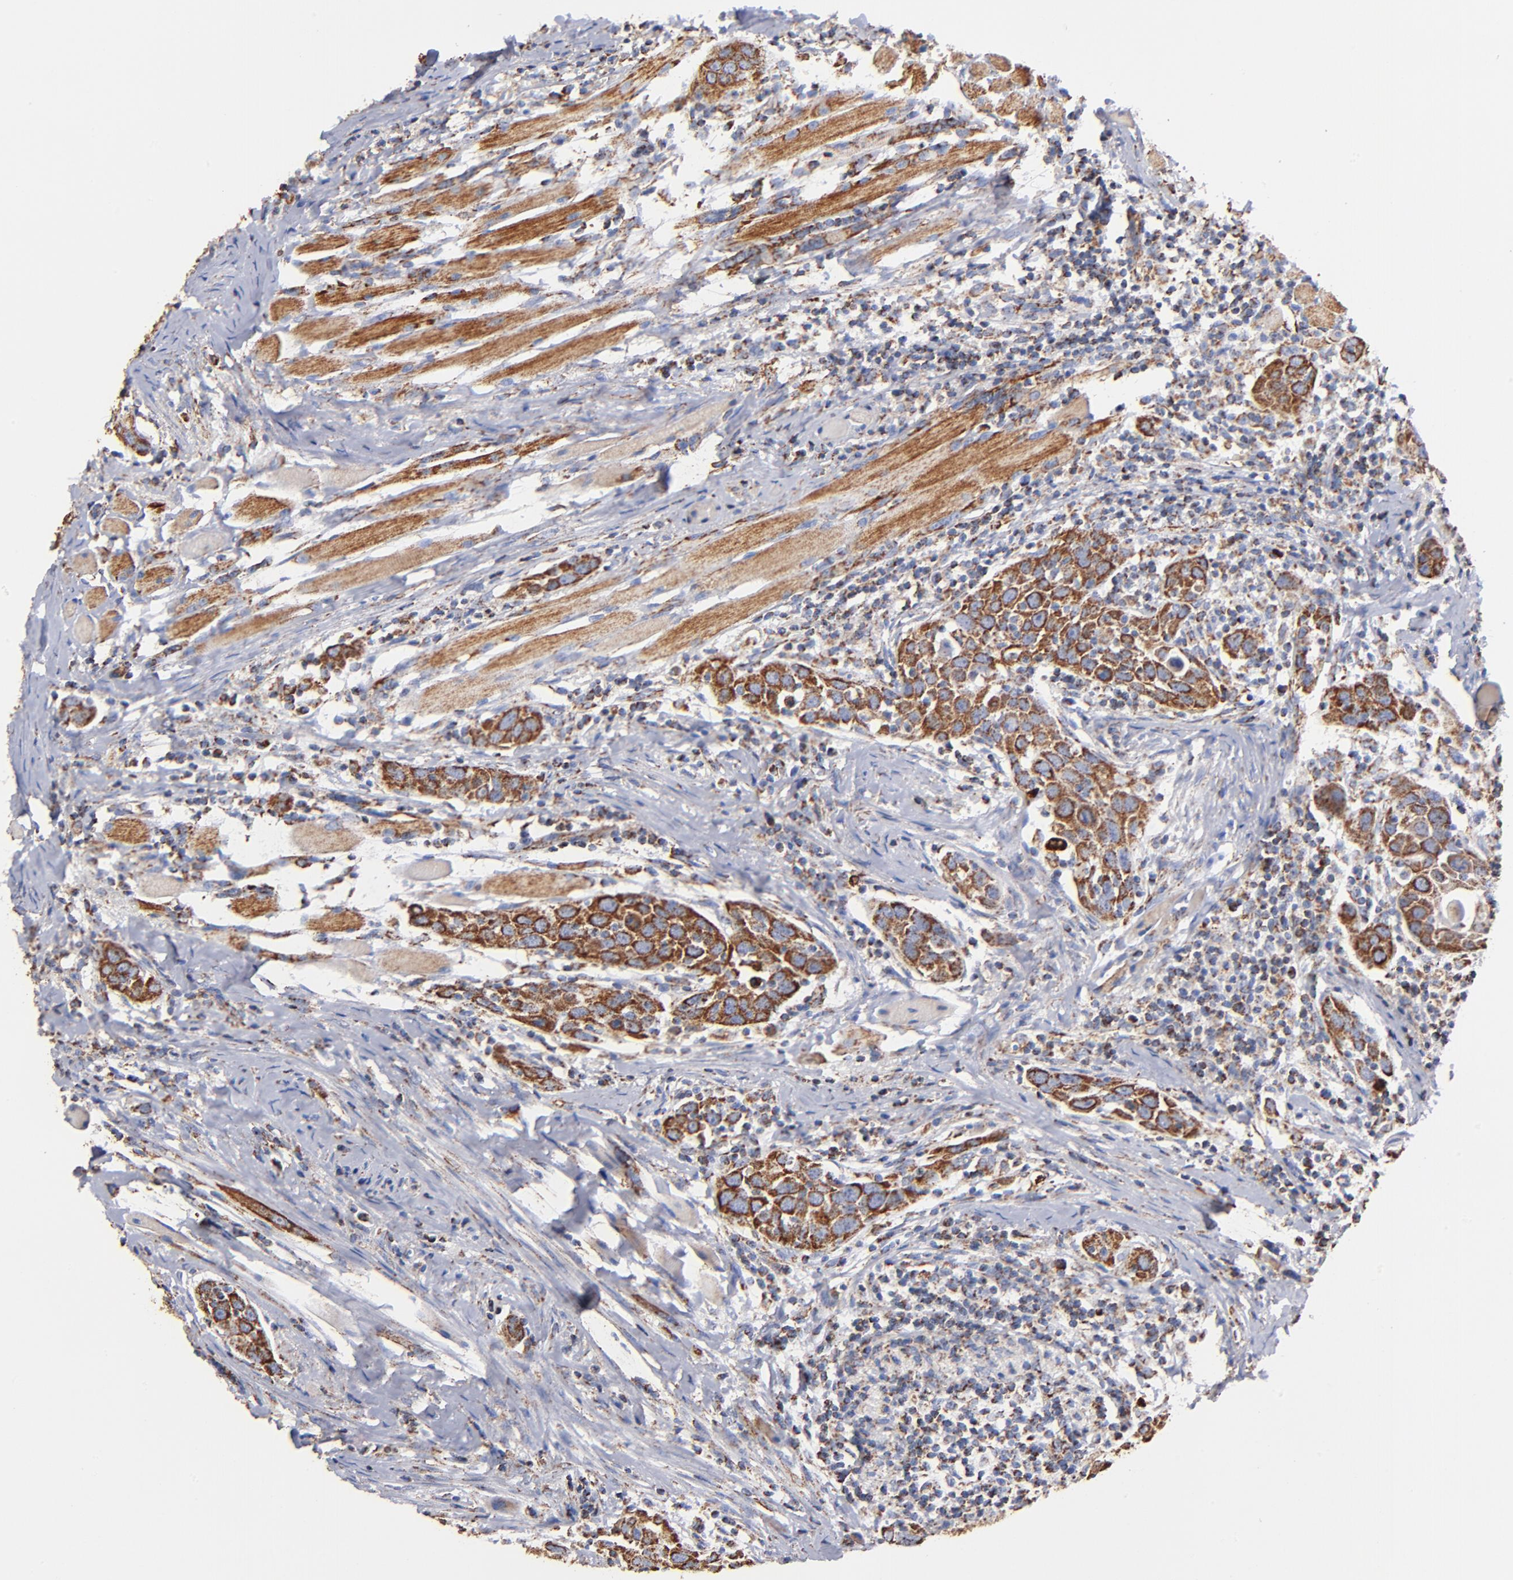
{"staining": {"intensity": "strong", "quantity": ">75%", "location": "cytoplasmic/membranous"}, "tissue": "head and neck cancer", "cell_type": "Tumor cells", "image_type": "cancer", "snomed": [{"axis": "morphology", "description": "Squamous cell carcinoma, NOS"}, {"axis": "topography", "description": "Oral tissue"}, {"axis": "topography", "description": "Head-Neck"}], "caption": "Head and neck cancer (squamous cell carcinoma) tissue reveals strong cytoplasmic/membranous positivity in approximately >75% of tumor cells", "gene": "PHB1", "patient": {"sex": "female", "age": 50}}